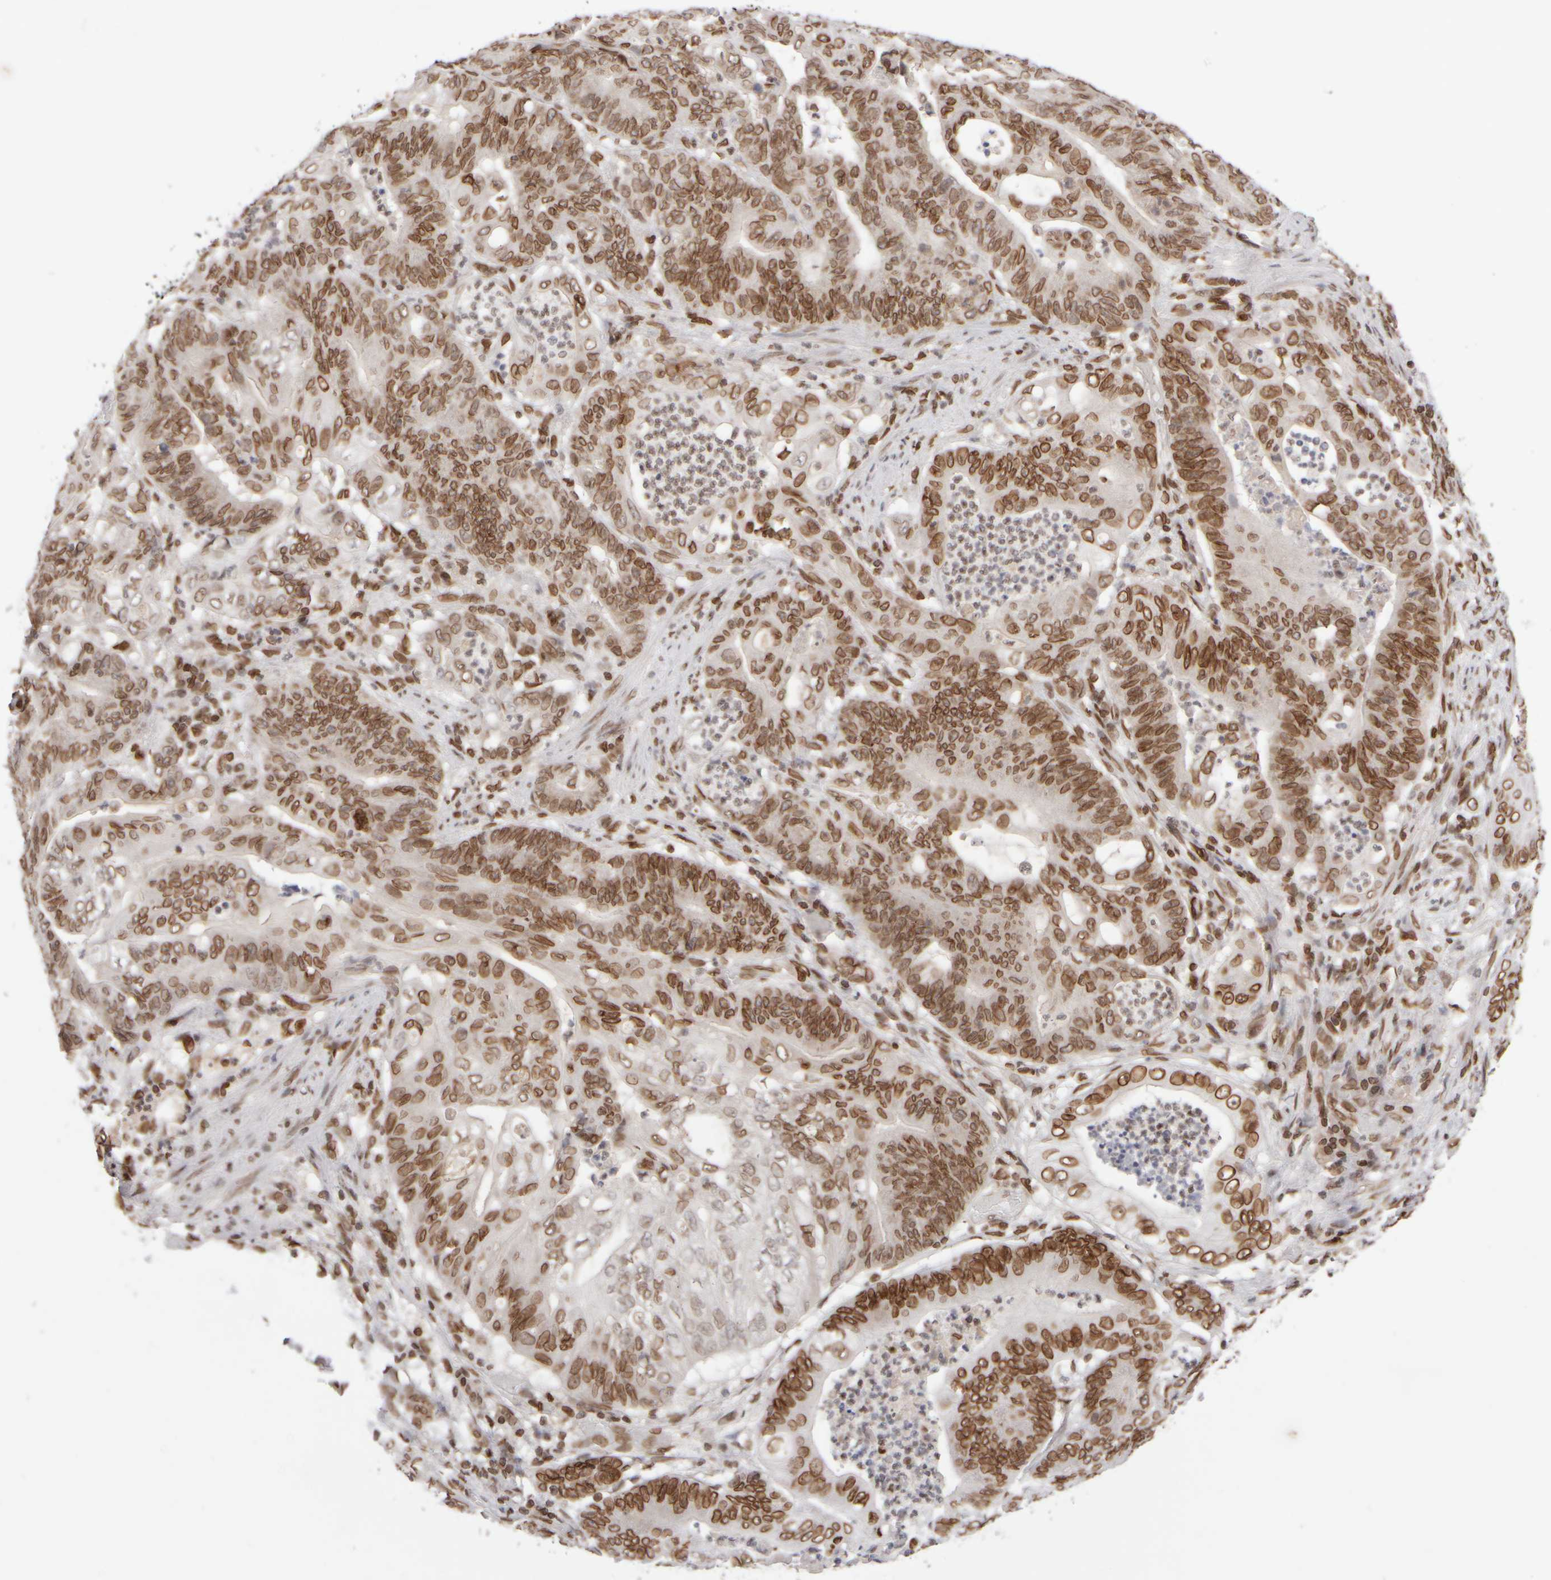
{"staining": {"intensity": "strong", "quantity": ">75%", "location": "cytoplasmic/membranous,nuclear"}, "tissue": "stomach cancer", "cell_type": "Tumor cells", "image_type": "cancer", "snomed": [{"axis": "morphology", "description": "Adenocarcinoma, NOS"}, {"axis": "topography", "description": "Stomach"}], "caption": "A histopathology image showing strong cytoplasmic/membranous and nuclear expression in approximately >75% of tumor cells in stomach adenocarcinoma, as visualized by brown immunohistochemical staining.", "gene": "ZC3HC1", "patient": {"sex": "female", "age": 73}}